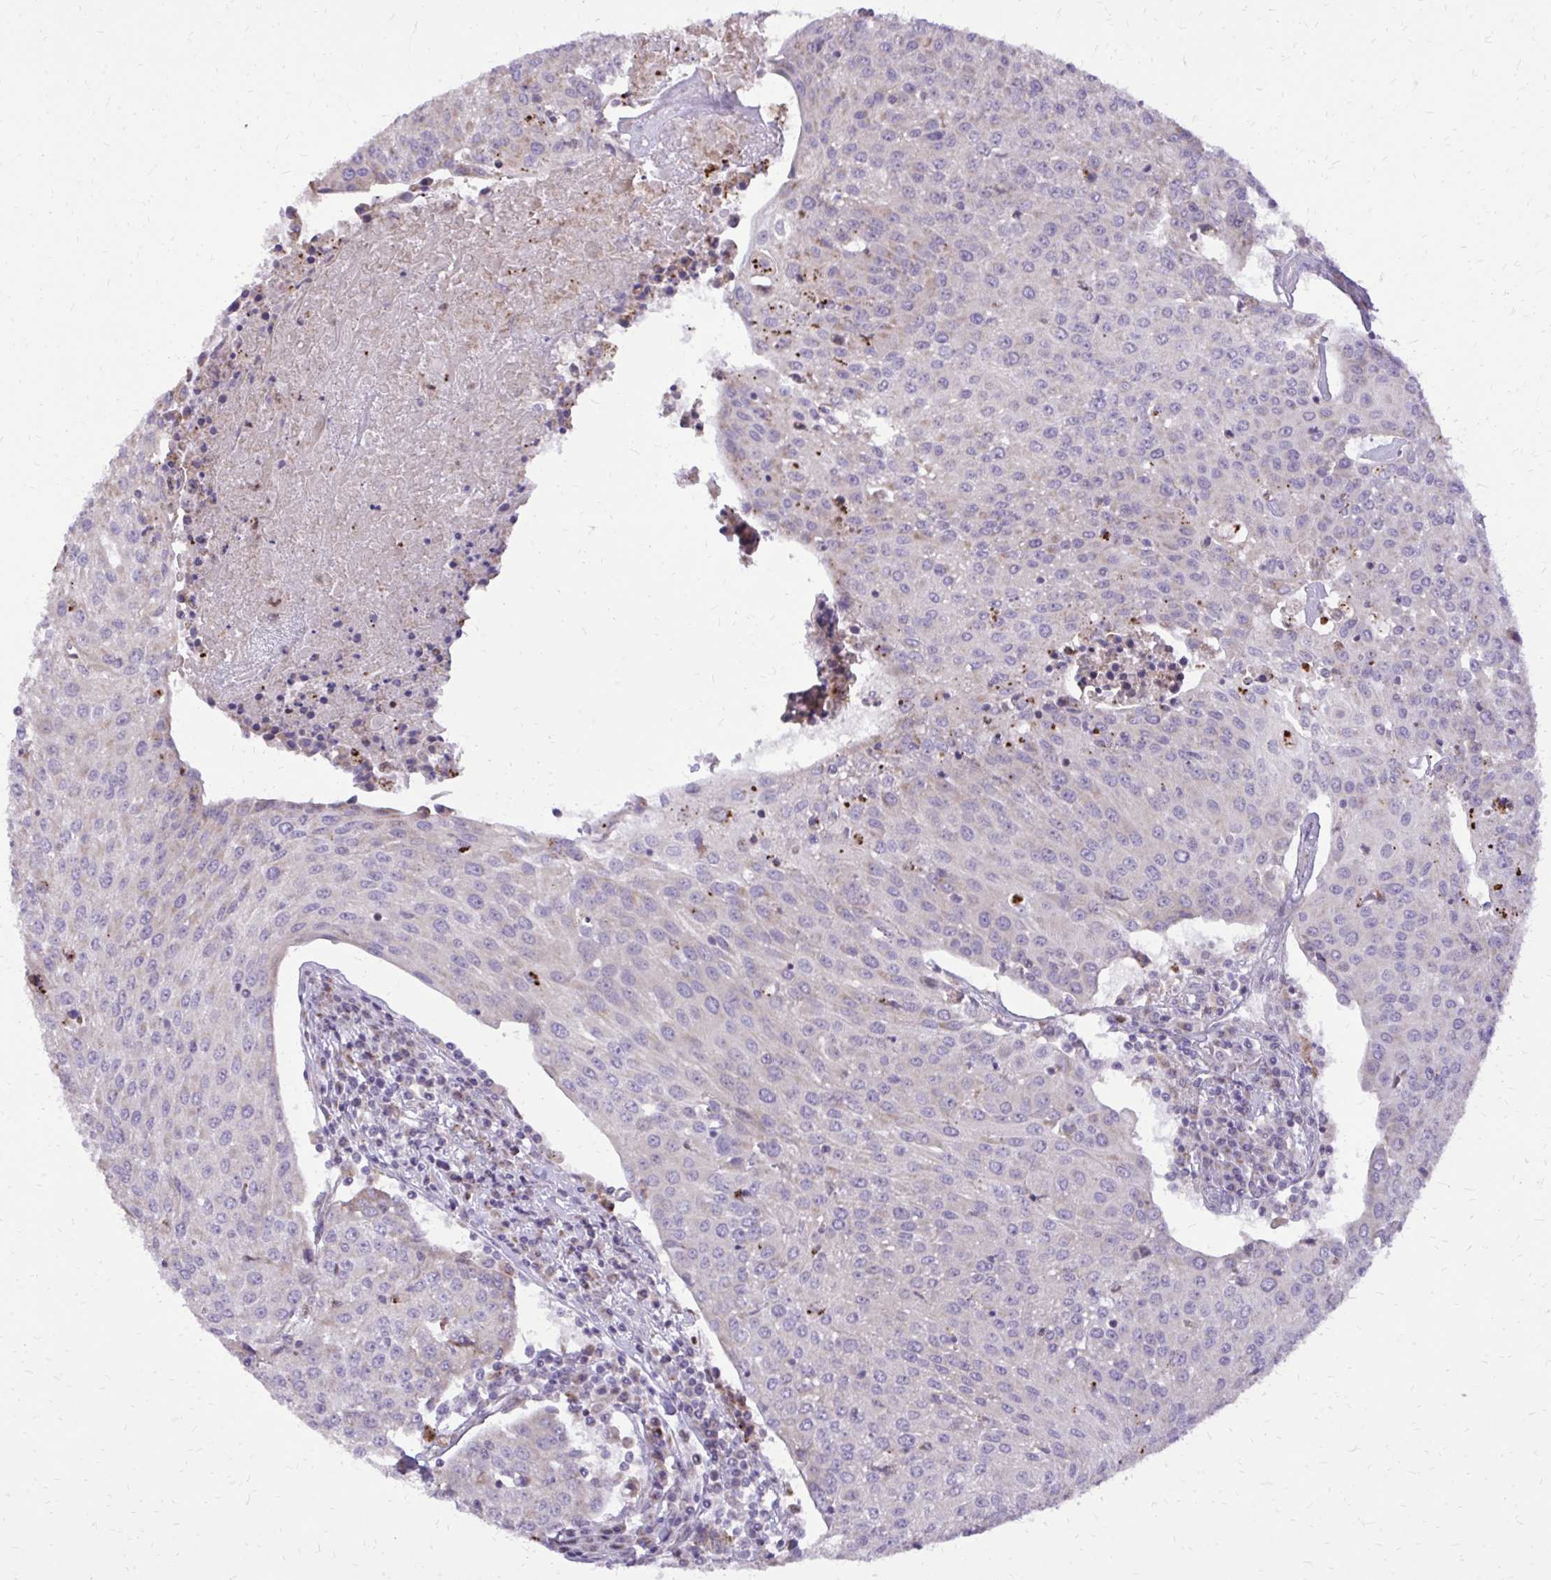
{"staining": {"intensity": "negative", "quantity": "none", "location": "none"}, "tissue": "urothelial cancer", "cell_type": "Tumor cells", "image_type": "cancer", "snomed": [{"axis": "morphology", "description": "Urothelial carcinoma, High grade"}, {"axis": "topography", "description": "Urinary bladder"}], "caption": "A histopathology image of human urothelial cancer is negative for staining in tumor cells. Brightfield microscopy of immunohistochemistry stained with DAB (brown) and hematoxylin (blue), captured at high magnification.", "gene": "ABCC3", "patient": {"sex": "female", "age": 85}}